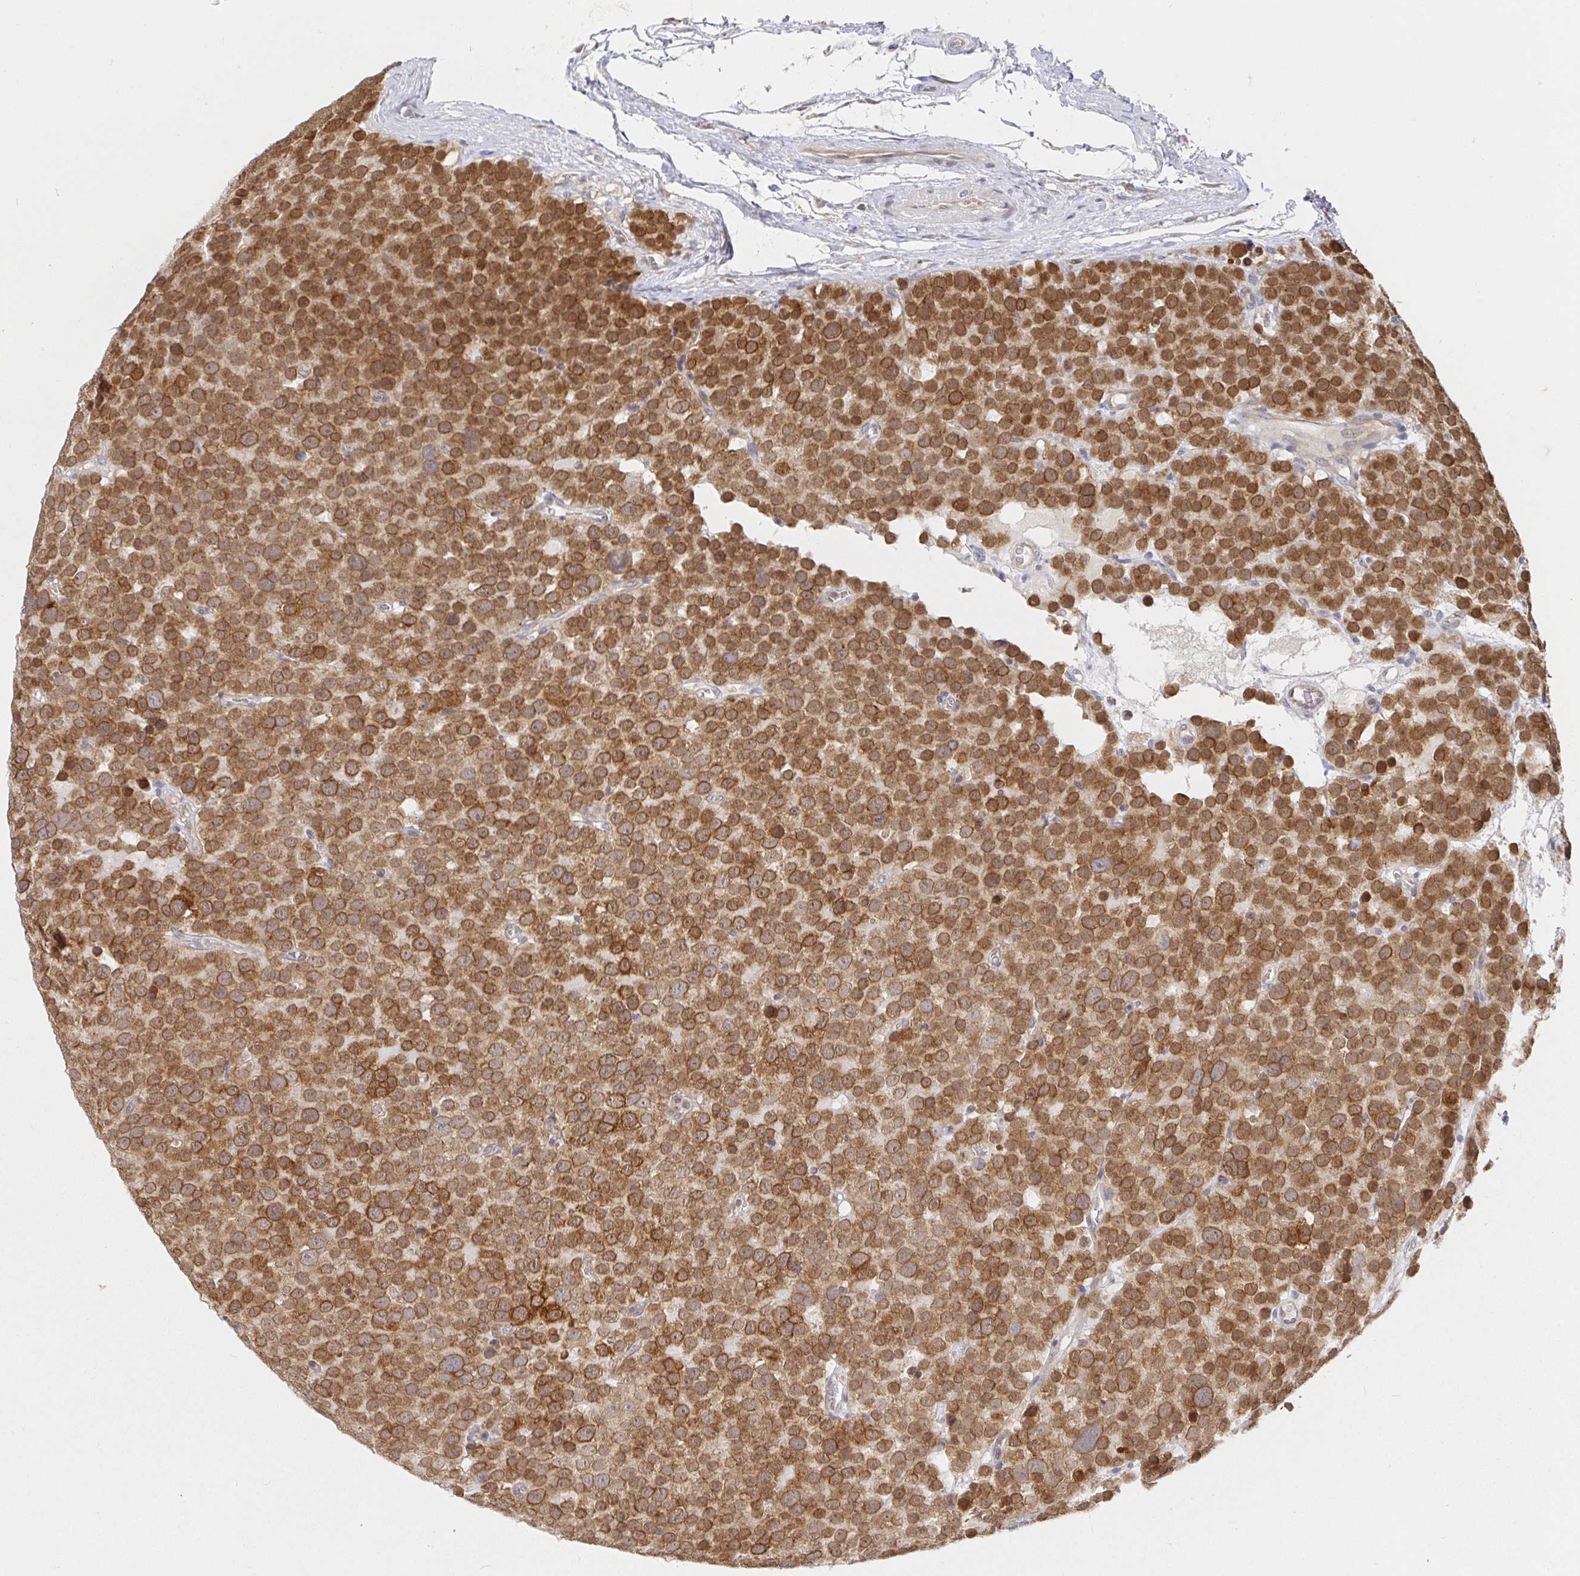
{"staining": {"intensity": "strong", "quantity": ">75%", "location": "cytoplasmic/membranous"}, "tissue": "testis cancer", "cell_type": "Tumor cells", "image_type": "cancer", "snomed": [{"axis": "morphology", "description": "Seminoma, NOS"}, {"axis": "topography", "description": "Testis"}], "caption": "About >75% of tumor cells in human testis cancer display strong cytoplasmic/membranous protein expression as visualized by brown immunohistochemical staining.", "gene": "ALG1", "patient": {"sex": "male", "age": 71}}